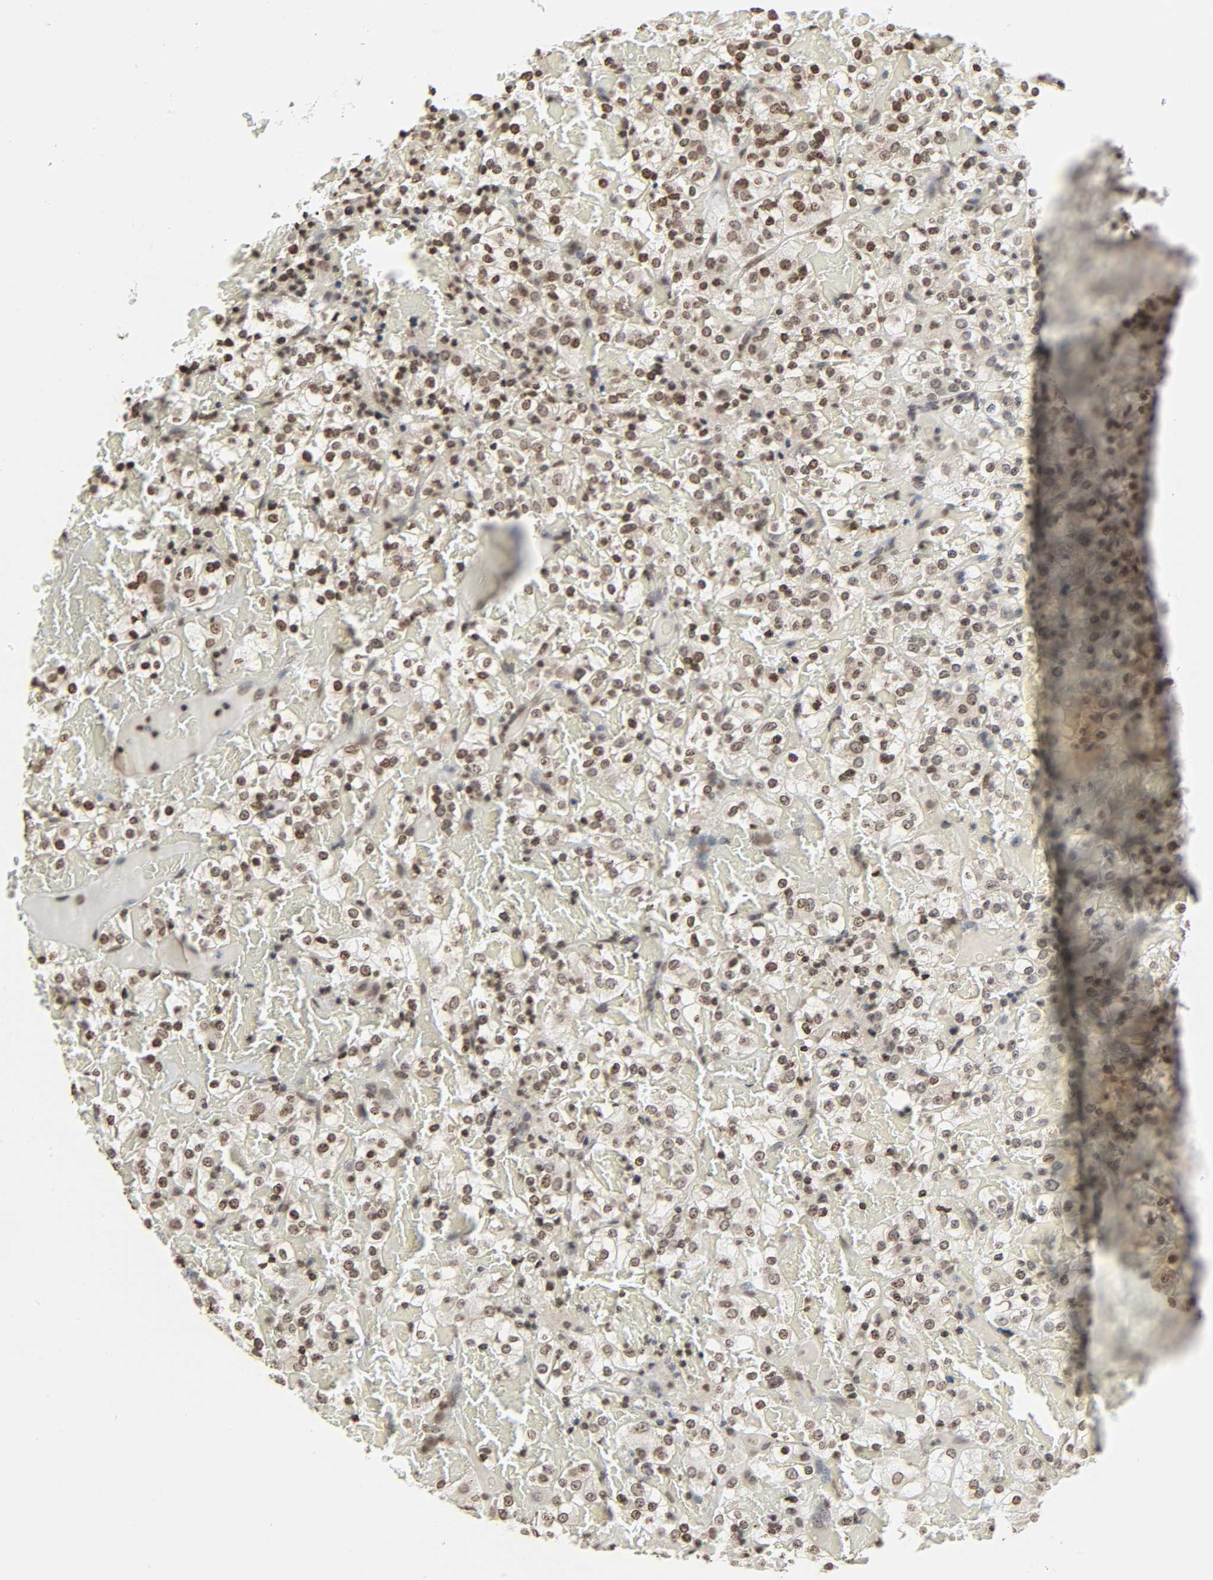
{"staining": {"intensity": "moderate", "quantity": ">75%", "location": "nuclear"}, "tissue": "renal cancer", "cell_type": "Tumor cells", "image_type": "cancer", "snomed": [{"axis": "morphology", "description": "Normal tissue, NOS"}, {"axis": "morphology", "description": "Adenocarcinoma, NOS"}, {"axis": "topography", "description": "Kidney"}], "caption": "Adenocarcinoma (renal) tissue shows moderate nuclear staining in approximately >75% of tumor cells, visualized by immunohistochemistry. (Brightfield microscopy of DAB IHC at high magnification).", "gene": "ELAVL1", "patient": {"sex": "female", "age": 72}}